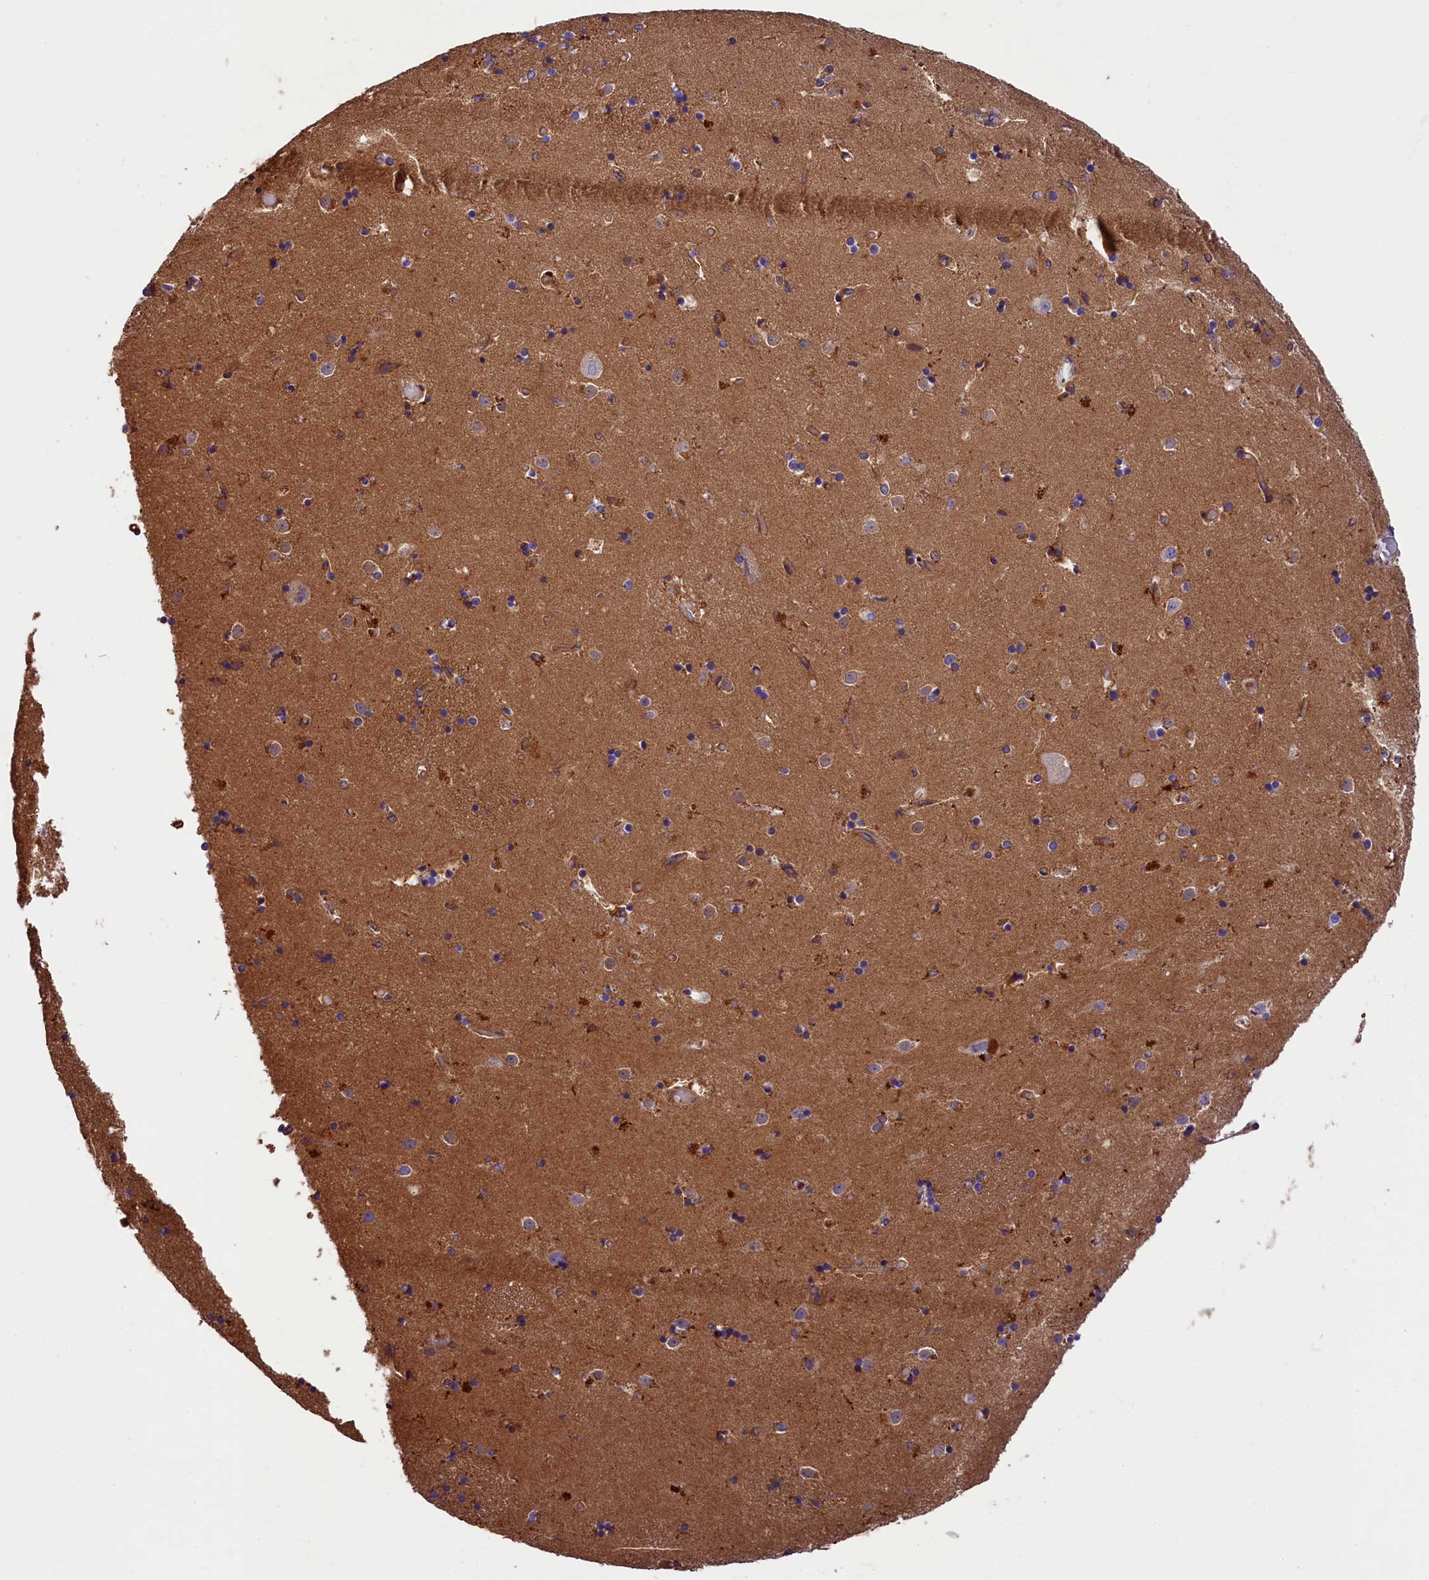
{"staining": {"intensity": "negative", "quantity": "none", "location": "none"}, "tissue": "caudate", "cell_type": "Glial cells", "image_type": "normal", "snomed": [{"axis": "morphology", "description": "Normal tissue, NOS"}, {"axis": "topography", "description": "Lateral ventricle wall"}], "caption": "Image shows no protein positivity in glial cells of unremarkable caudate.", "gene": "ERMARD", "patient": {"sex": "female", "age": 52}}